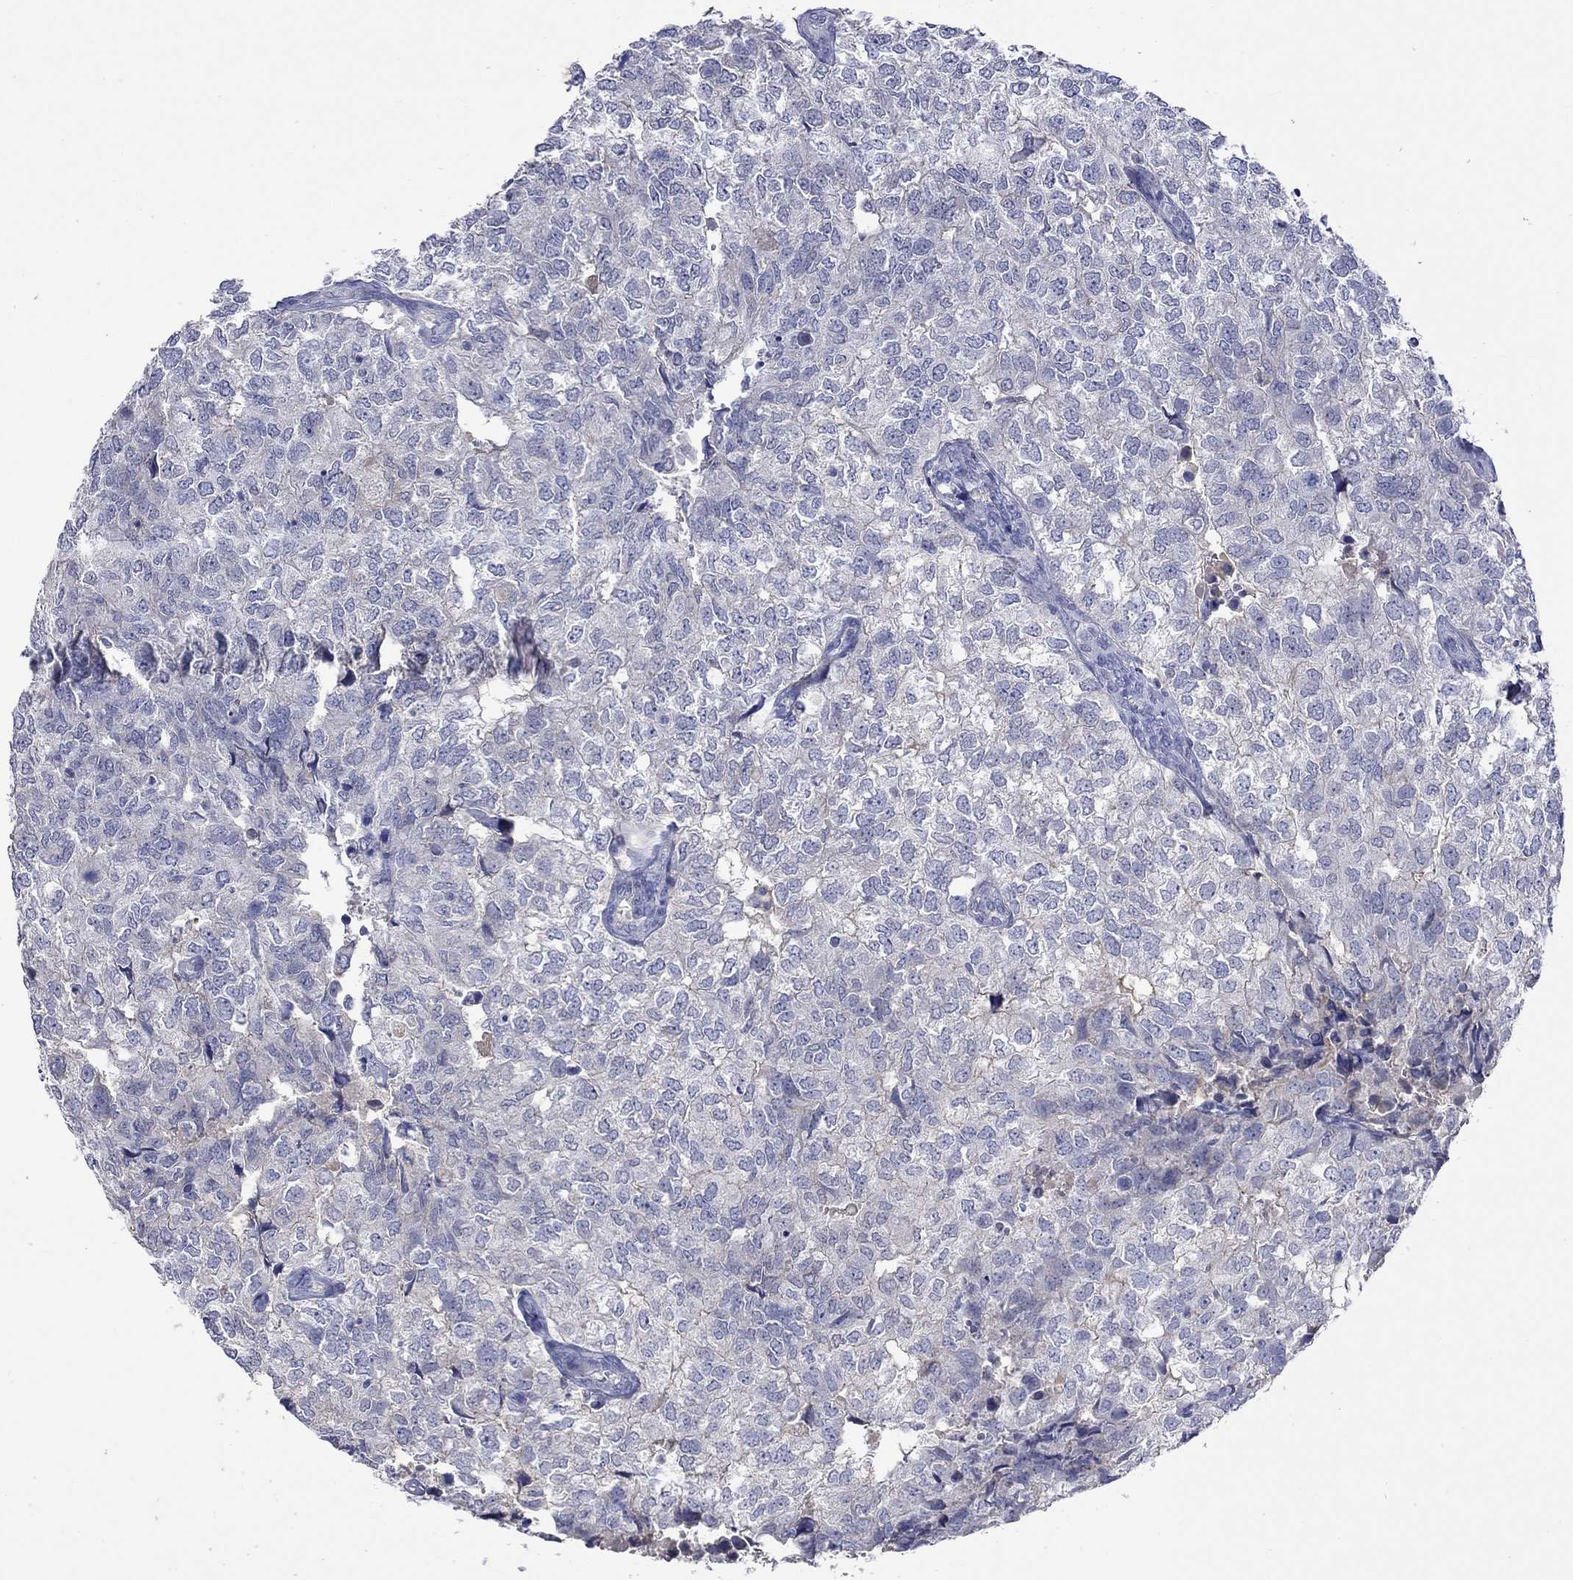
{"staining": {"intensity": "negative", "quantity": "none", "location": "none"}, "tissue": "breast cancer", "cell_type": "Tumor cells", "image_type": "cancer", "snomed": [{"axis": "morphology", "description": "Duct carcinoma"}, {"axis": "topography", "description": "Breast"}], "caption": "A micrograph of breast cancer (infiltrating ductal carcinoma) stained for a protein displays no brown staining in tumor cells. (DAB immunohistochemistry (IHC) with hematoxylin counter stain).", "gene": "LRFN4", "patient": {"sex": "female", "age": 30}}